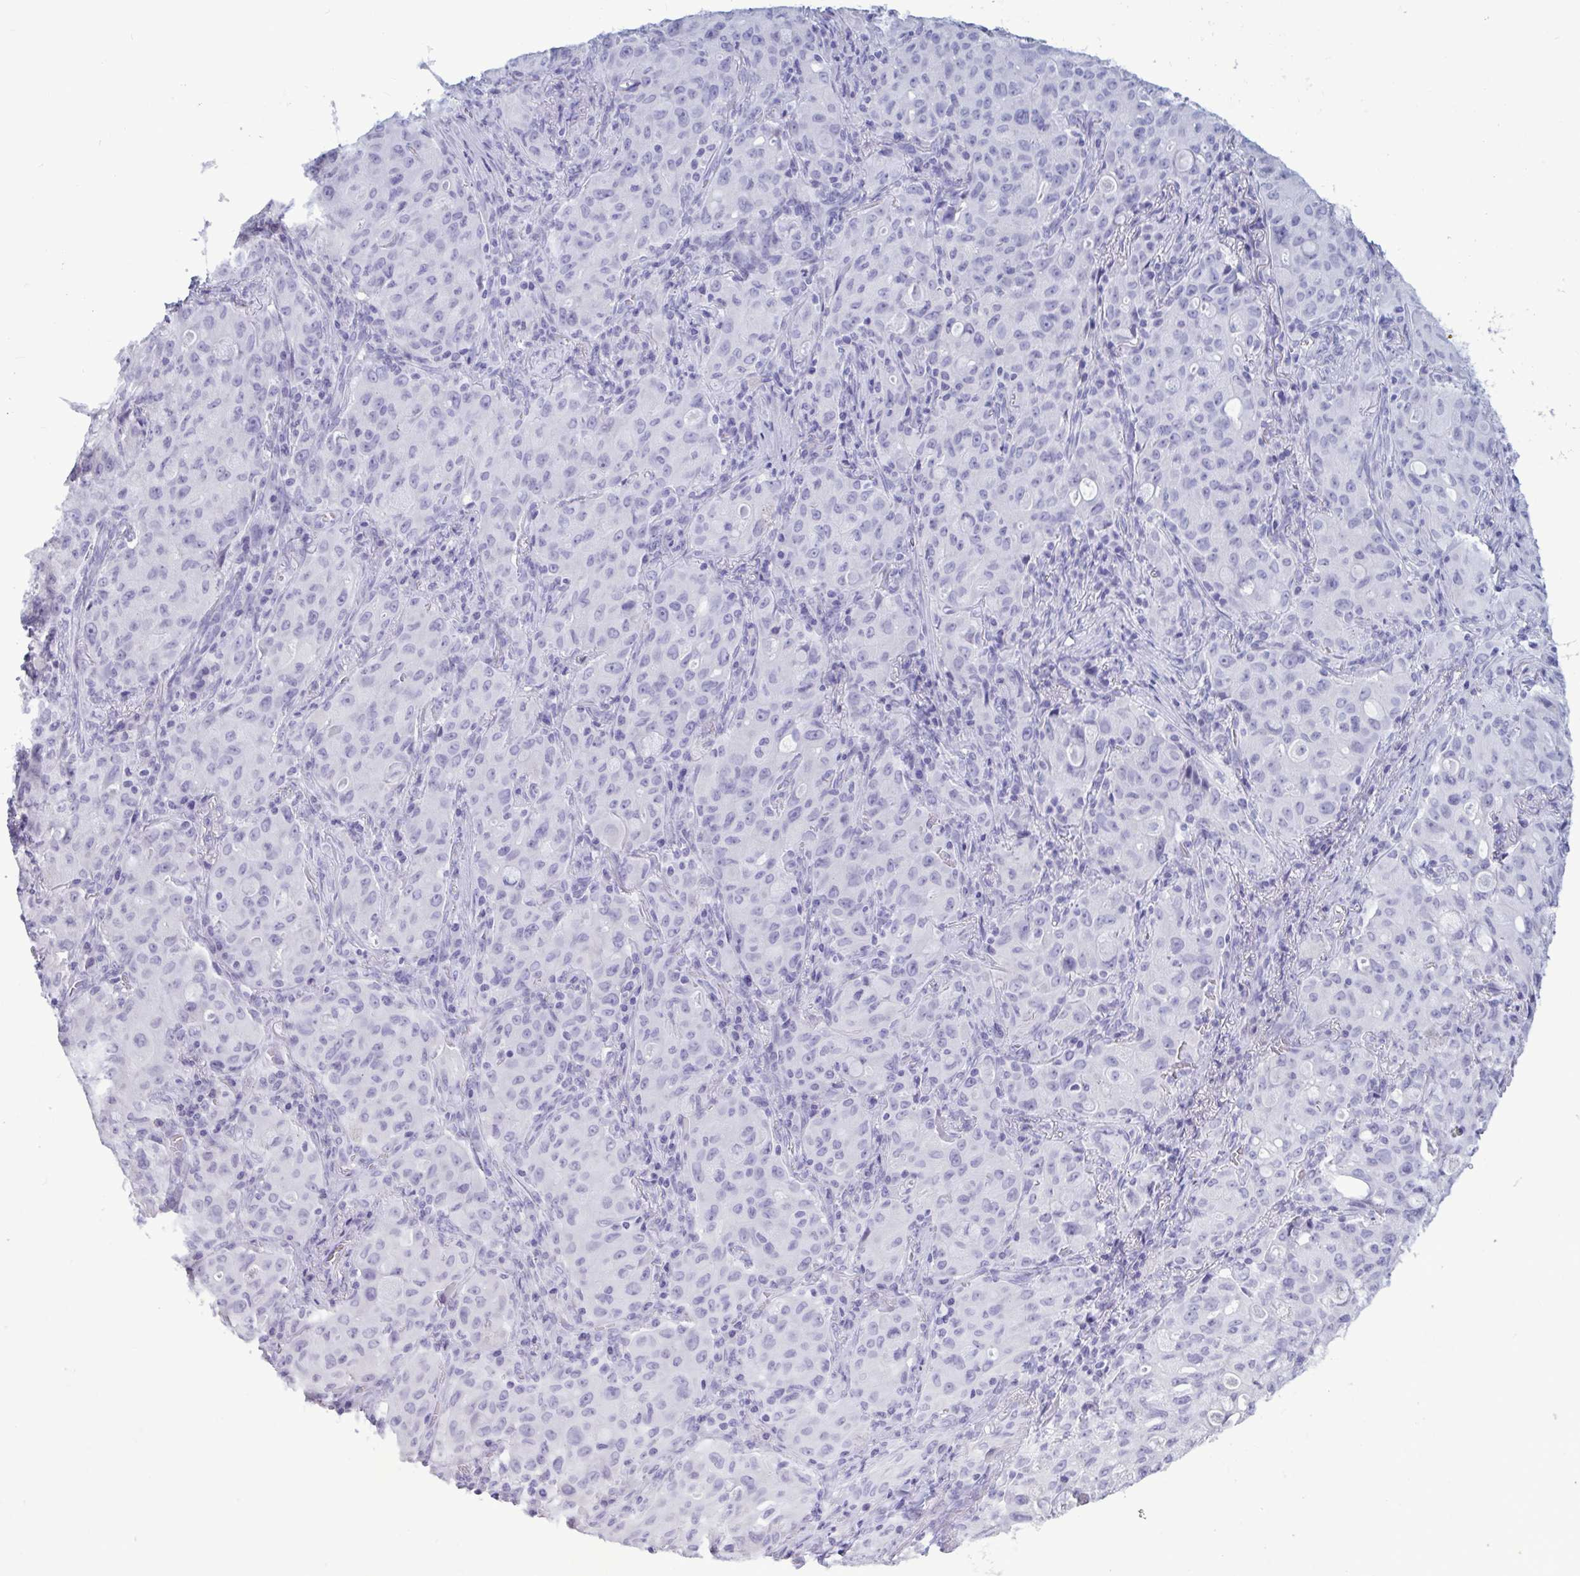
{"staining": {"intensity": "negative", "quantity": "none", "location": "none"}, "tissue": "lung cancer", "cell_type": "Tumor cells", "image_type": "cancer", "snomed": [{"axis": "morphology", "description": "Adenocarcinoma, NOS"}, {"axis": "topography", "description": "Lung"}], "caption": "DAB (3,3'-diaminobenzidine) immunohistochemical staining of human lung cancer (adenocarcinoma) exhibits no significant expression in tumor cells.", "gene": "BBS10", "patient": {"sex": "female", "age": 44}}